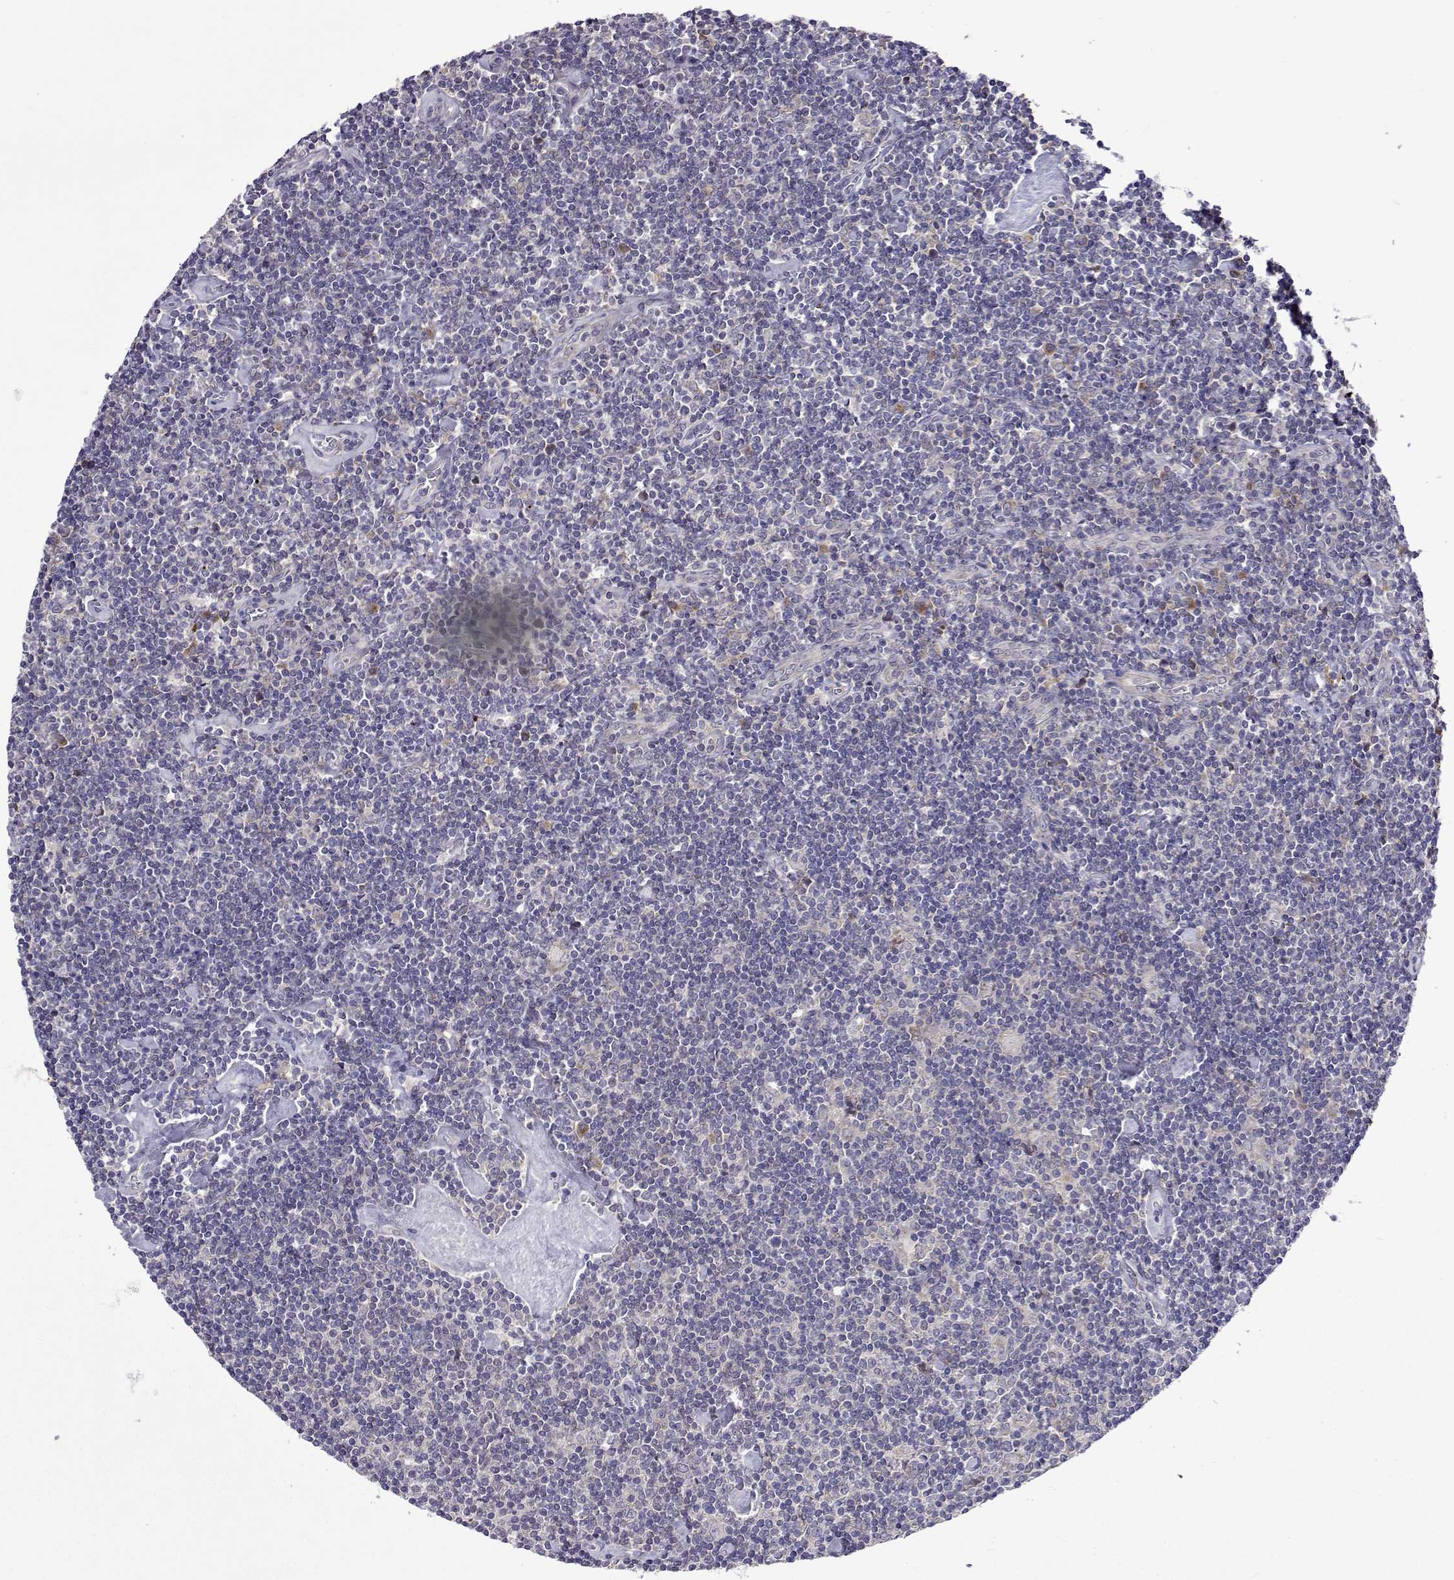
{"staining": {"intensity": "negative", "quantity": "none", "location": "none"}, "tissue": "lymphoma", "cell_type": "Tumor cells", "image_type": "cancer", "snomed": [{"axis": "morphology", "description": "Hodgkin's disease, NOS"}, {"axis": "topography", "description": "Lymph node"}], "caption": "A histopathology image of human lymphoma is negative for staining in tumor cells.", "gene": "TARBP2", "patient": {"sex": "male", "age": 40}}